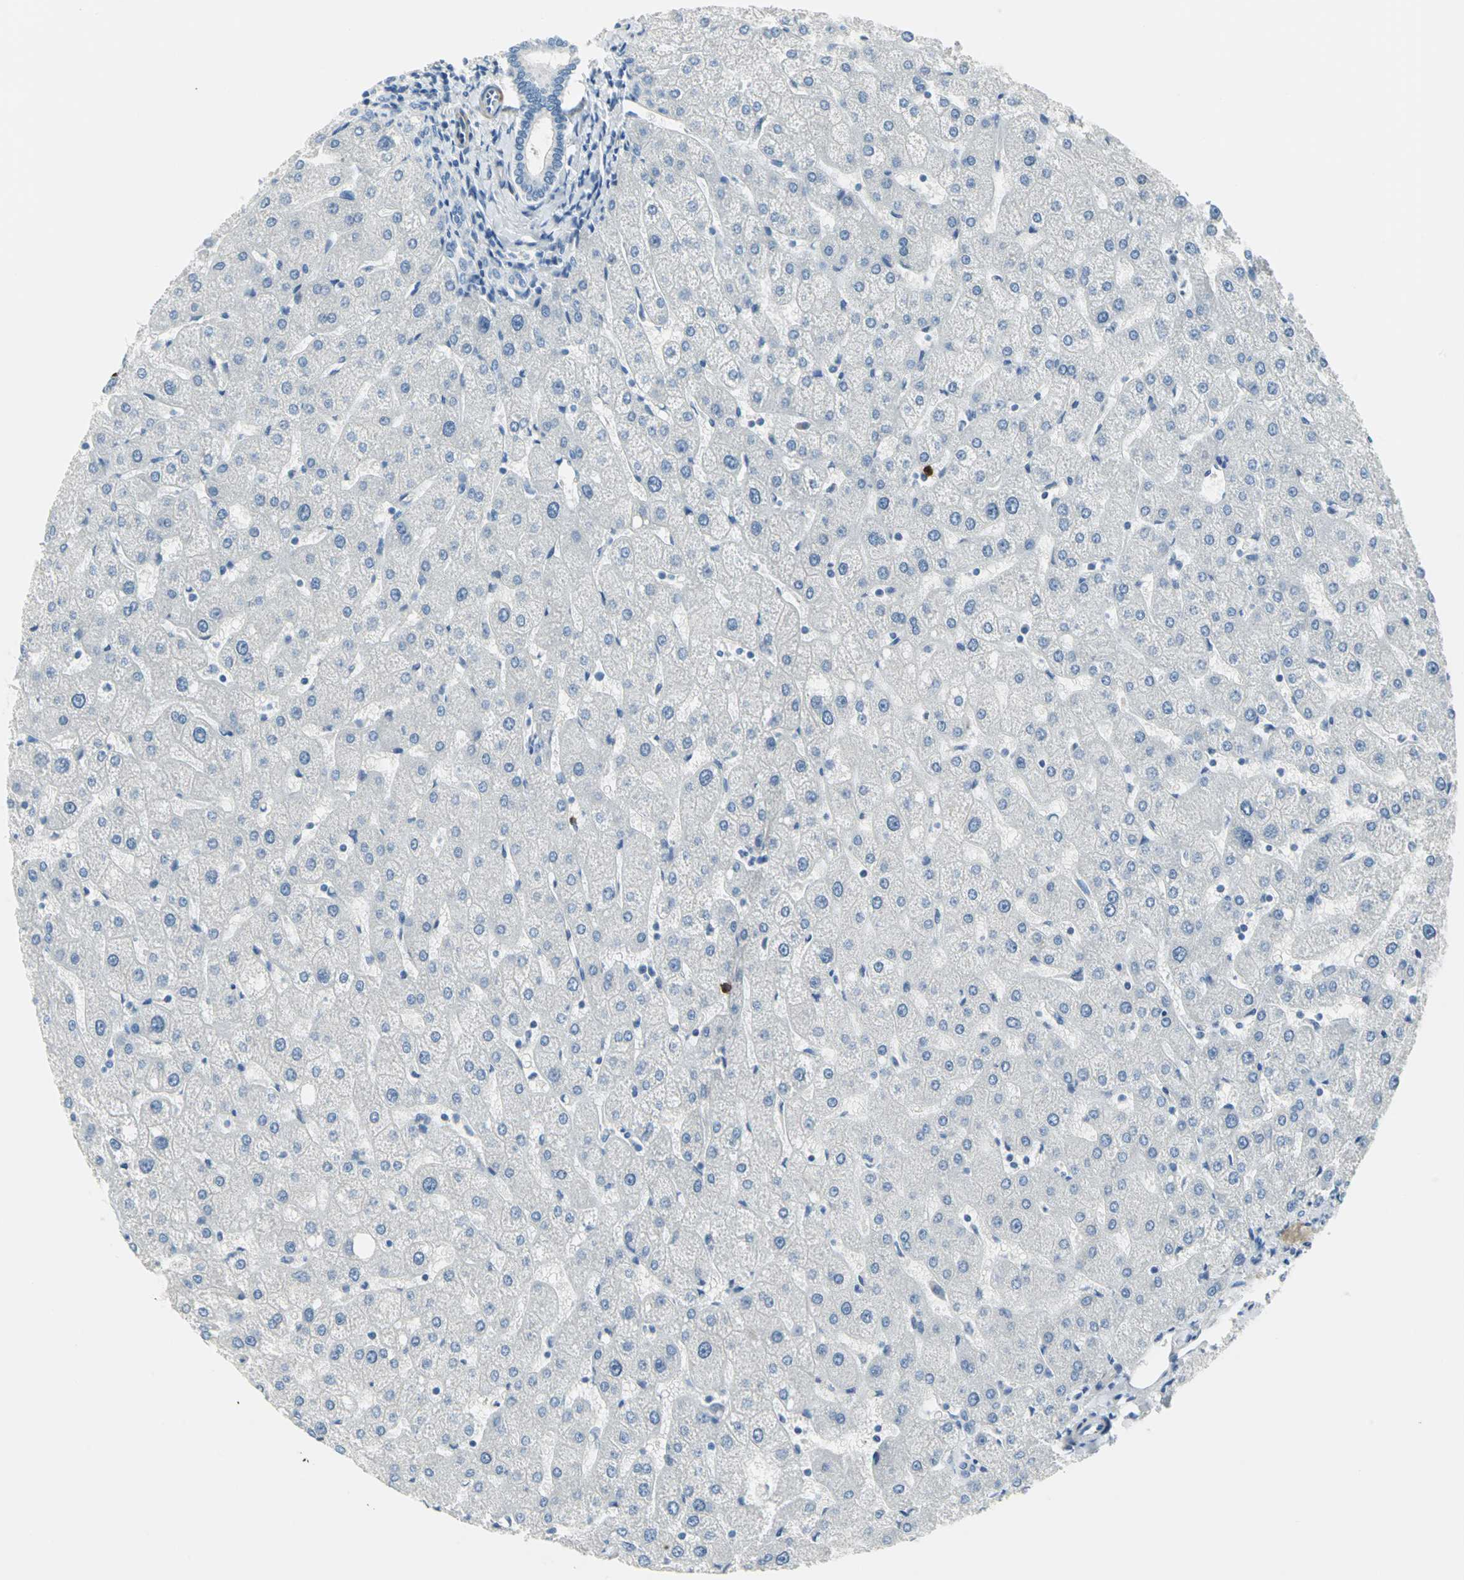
{"staining": {"intensity": "negative", "quantity": "none", "location": "none"}, "tissue": "liver", "cell_type": "Cholangiocytes", "image_type": "normal", "snomed": [{"axis": "morphology", "description": "Normal tissue, NOS"}, {"axis": "topography", "description": "Liver"}], "caption": "DAB (3,3'-diaminobenzidine) immunohistochemical staining of benign human liver demonstrates no significant expression in cholangiocytes. (DAB IHC with hematoxylin counter stain).", "gene": "ALOX15", "patient": {"sex": "male", "age": 67}}